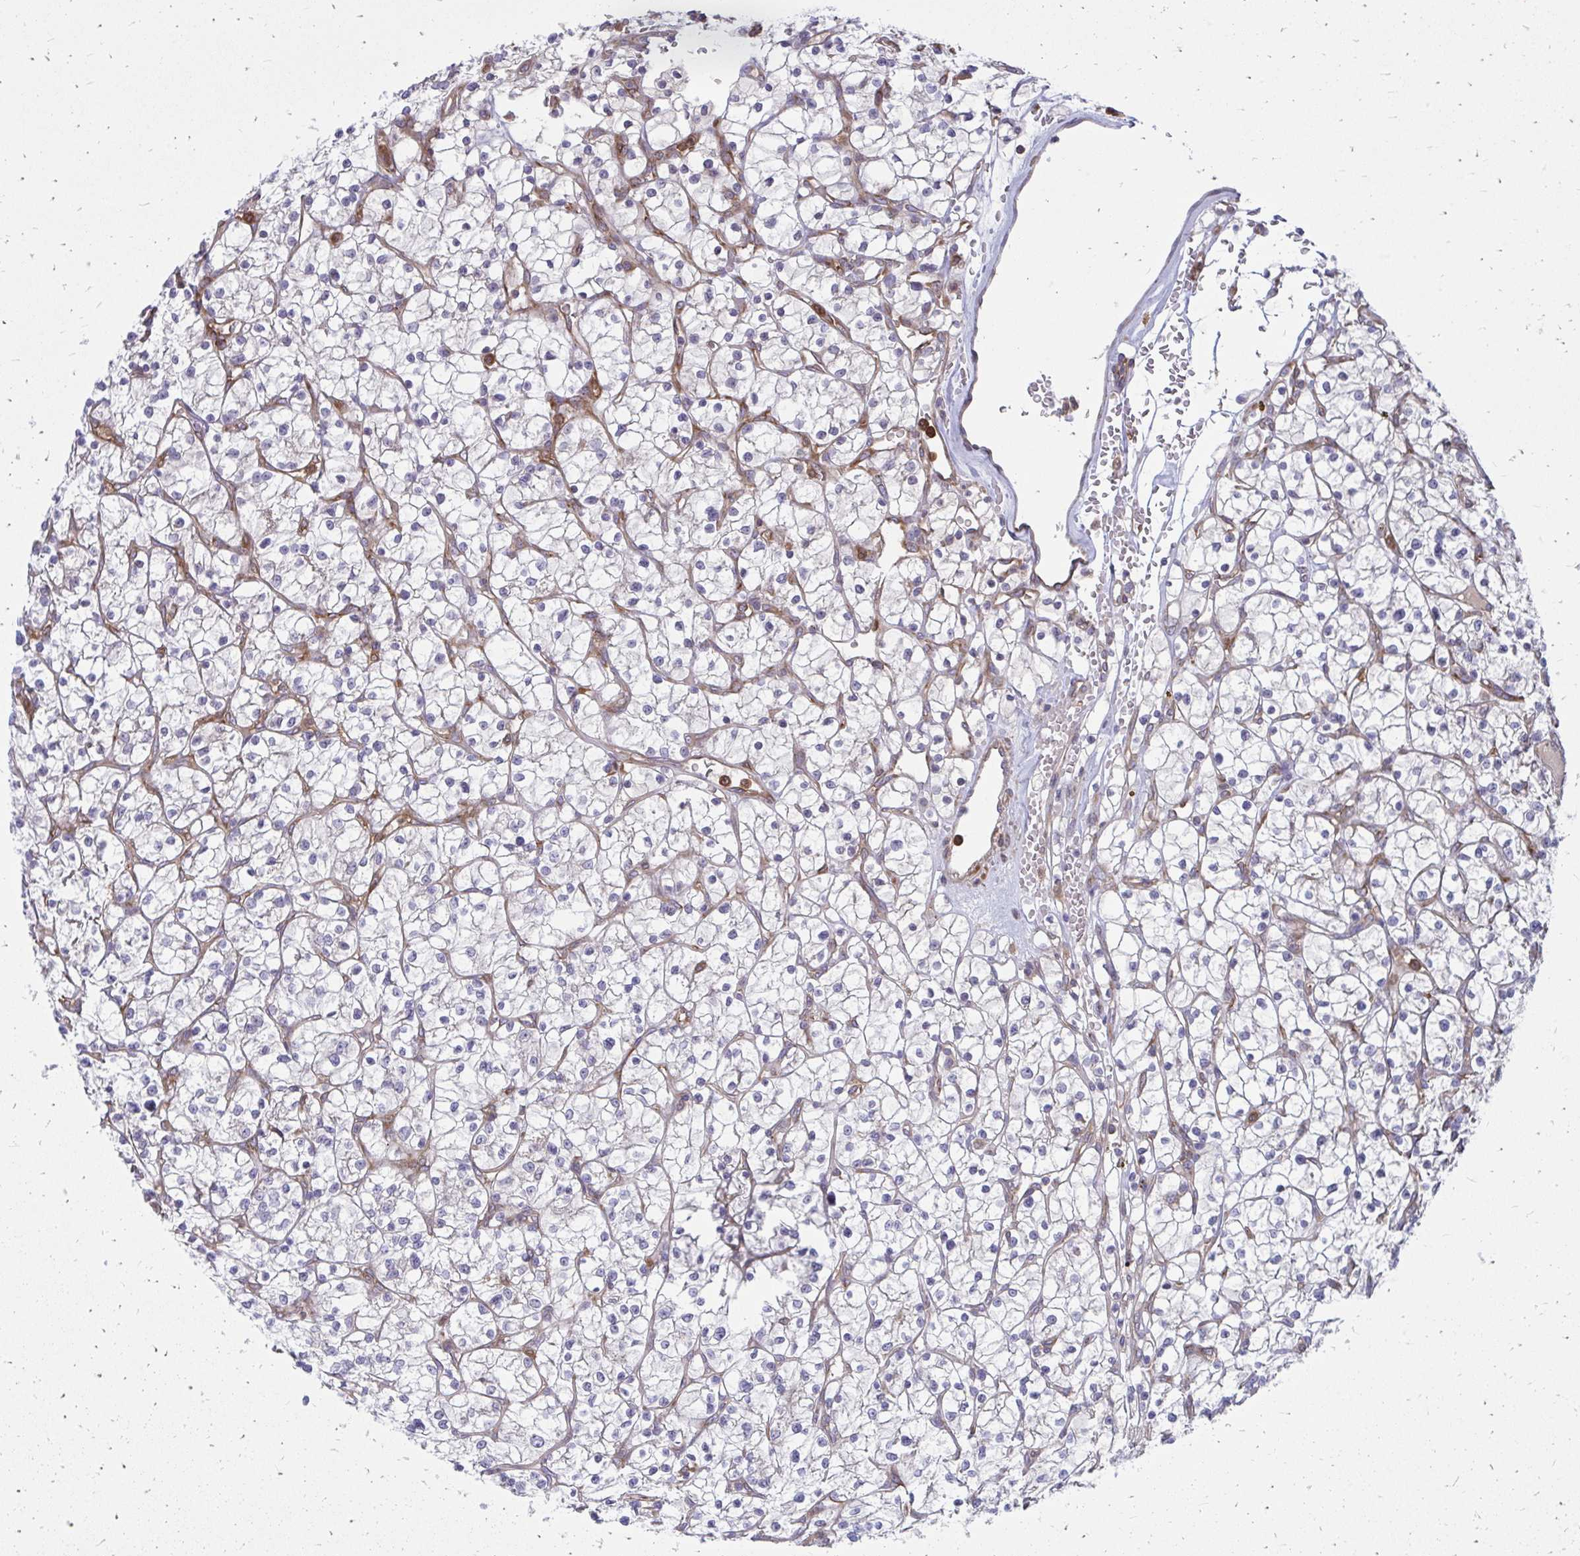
{"staining": {"intensity": "negative", "quantity": "none", "location": "none"}, "tissue": "renal cancer", "cell_type": "Tumor cells", "image_type": "cancer", "snomed": [{"axis": "morphology", "description": "Adenocarcinoma, NOS"}, {"axis": "topography", "description": "Kidney"}], "caption": "High power microscopy image of an IHC histopathology image of renal cancer (adenocarcinoma), revealing no significant positivity in tumor cells.", "gene": "ASAP1", "patient": {"sex": "female", "age": 64}}